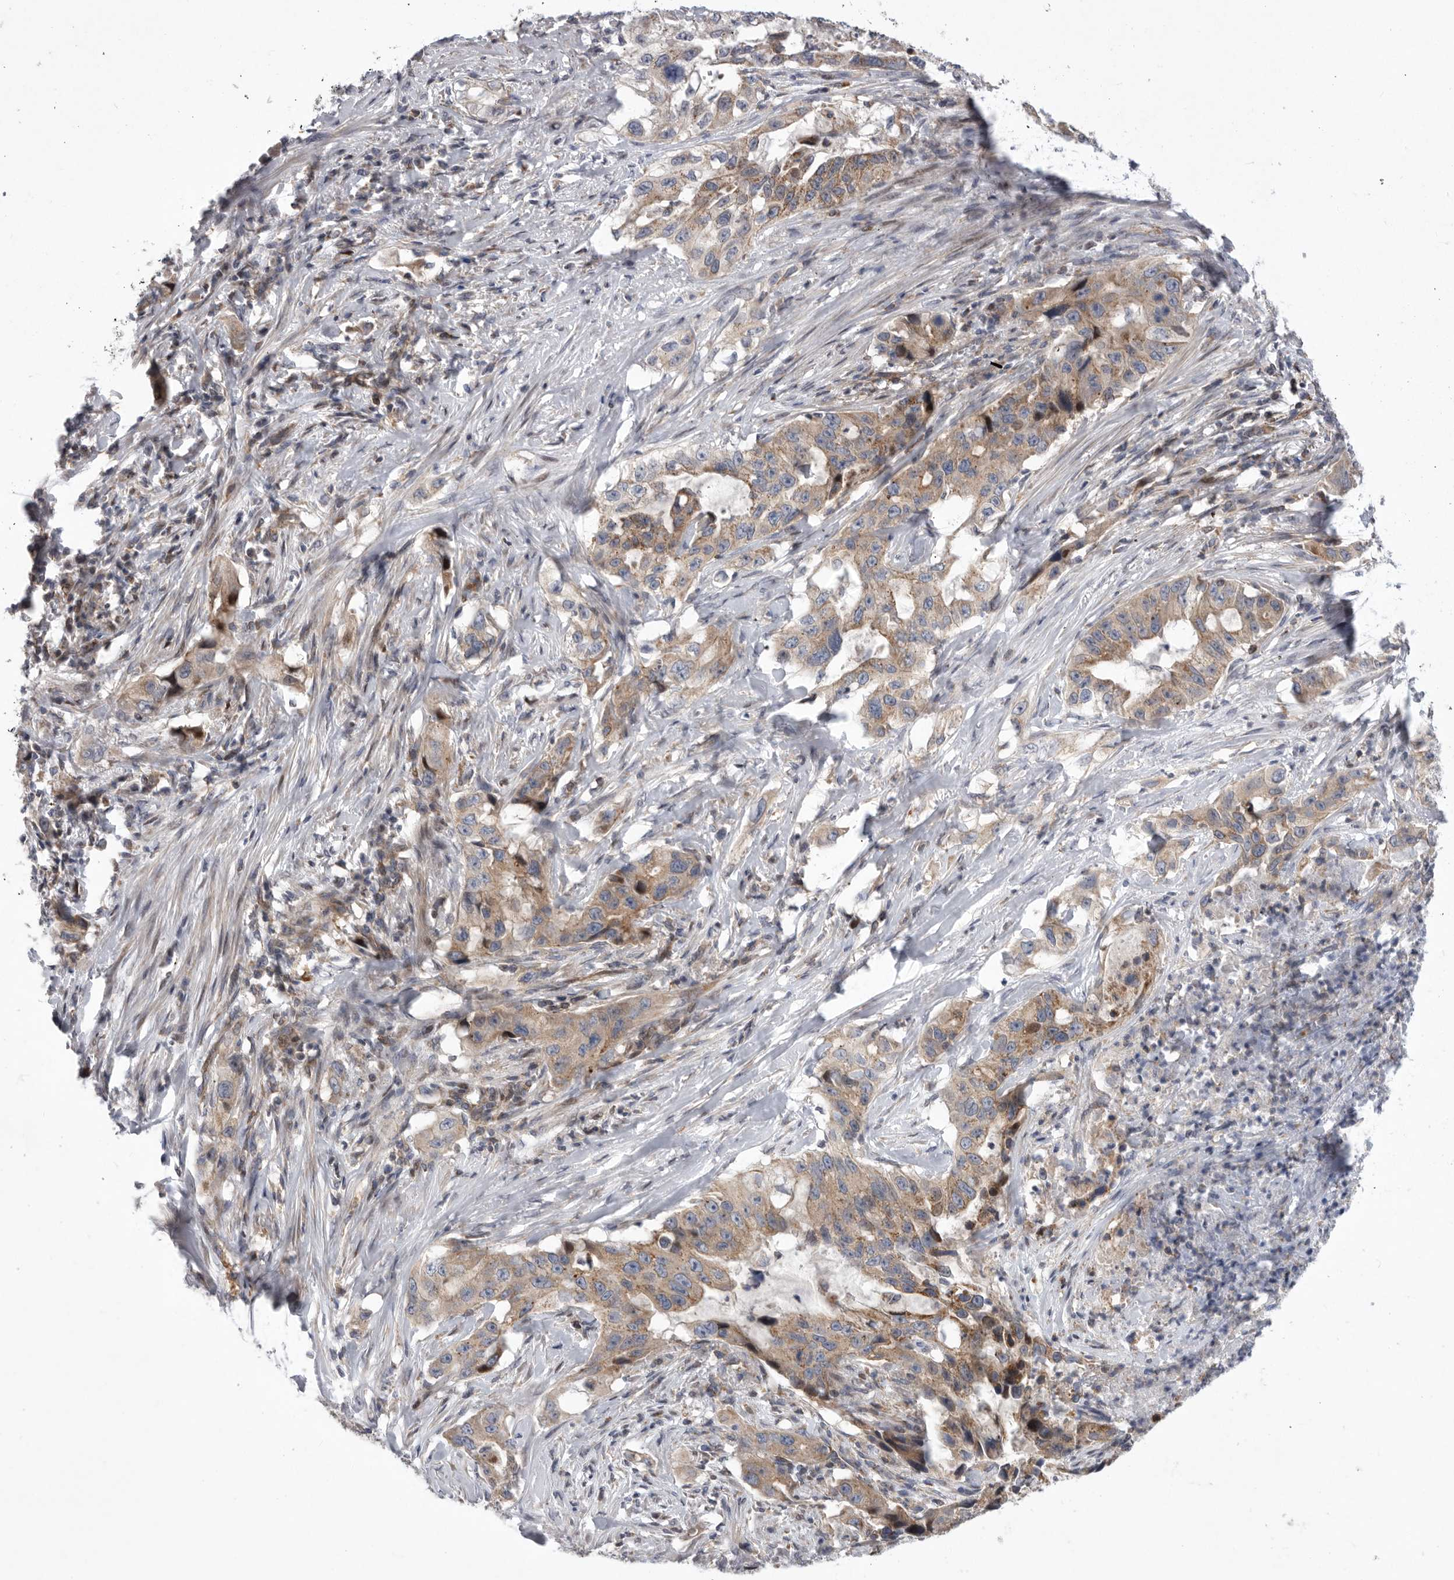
{"staining": {"intensity": "weak", "quantity": ">75%", "location": "cytoplasmic/membranous"}, "tissue": "lung cancer", "cell_type": "Tumor cells", "image_type": "cancer", "snomed": [{"axis": "morphology", "description": "Adenocarcinoma, NOS"}, {"axis": "topography", "description": "Lung"}], "caption": "An image showing weak cytoplasmic/membranous expression in approximately >75% of tumor cells in lung adenocarcinoma, as visualized by brown immunohistochemical staining.", "gene": "MPZL1", "patient": {"sex": "female", "age": 51}}